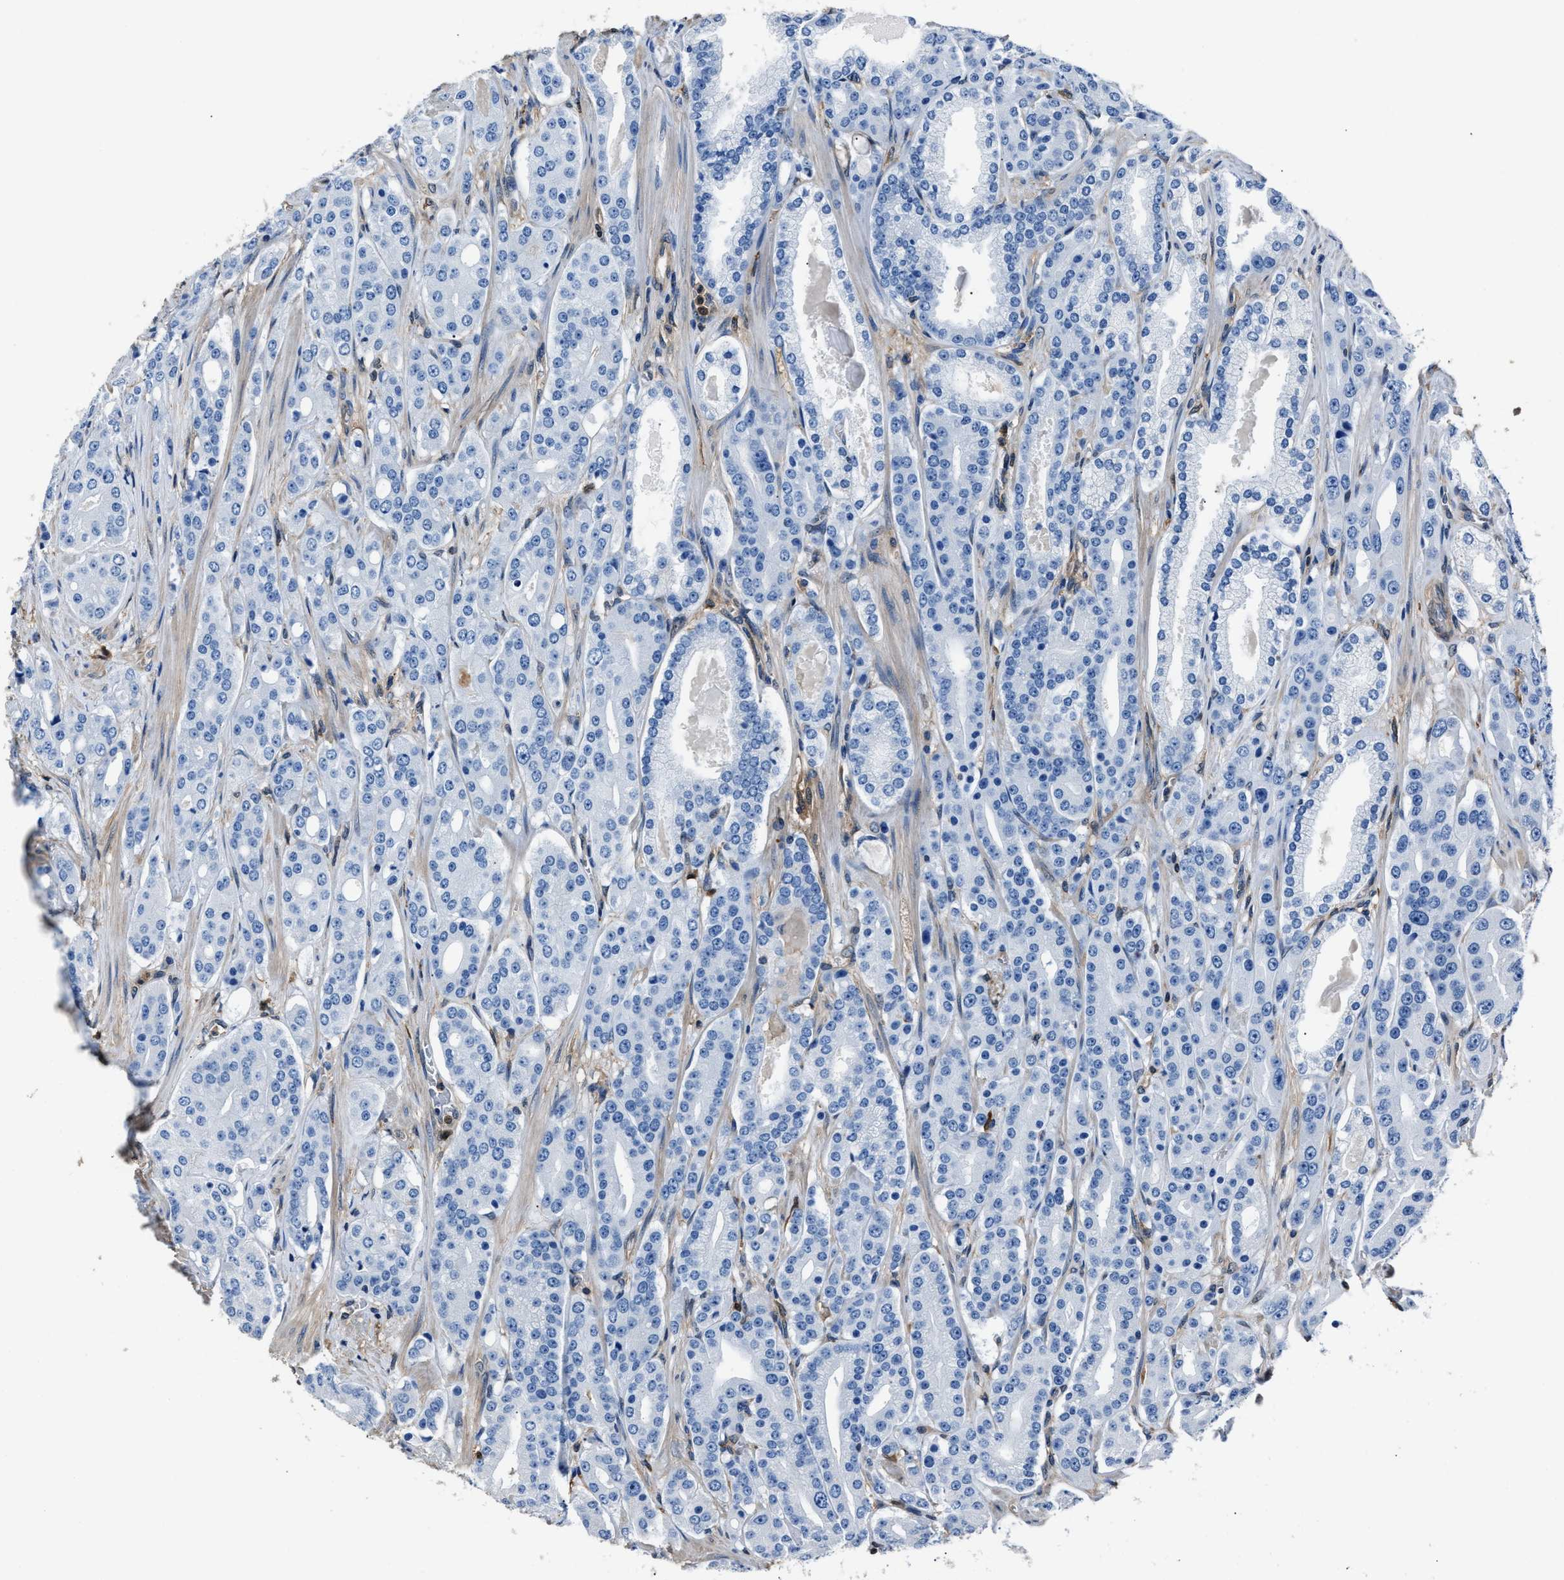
{"staining": {"intensity": "negative", "quantity": "none", "location": "none"}, "tissue": "prostate cancer", "cell_type": "Tumor cells", "image_type": "cancer", "snomed": [{"axis": "morphology", "description": "Adenocarcinoma, High grade"}, {"axis": "topography", "description": "Prostate"}], "caption": "Prostate cancer was stained to show a protein in brown. There is no significant positivity in tumor cells.", "gene": "GSTP1", "patient": {"sex": "male", "age": 71}}